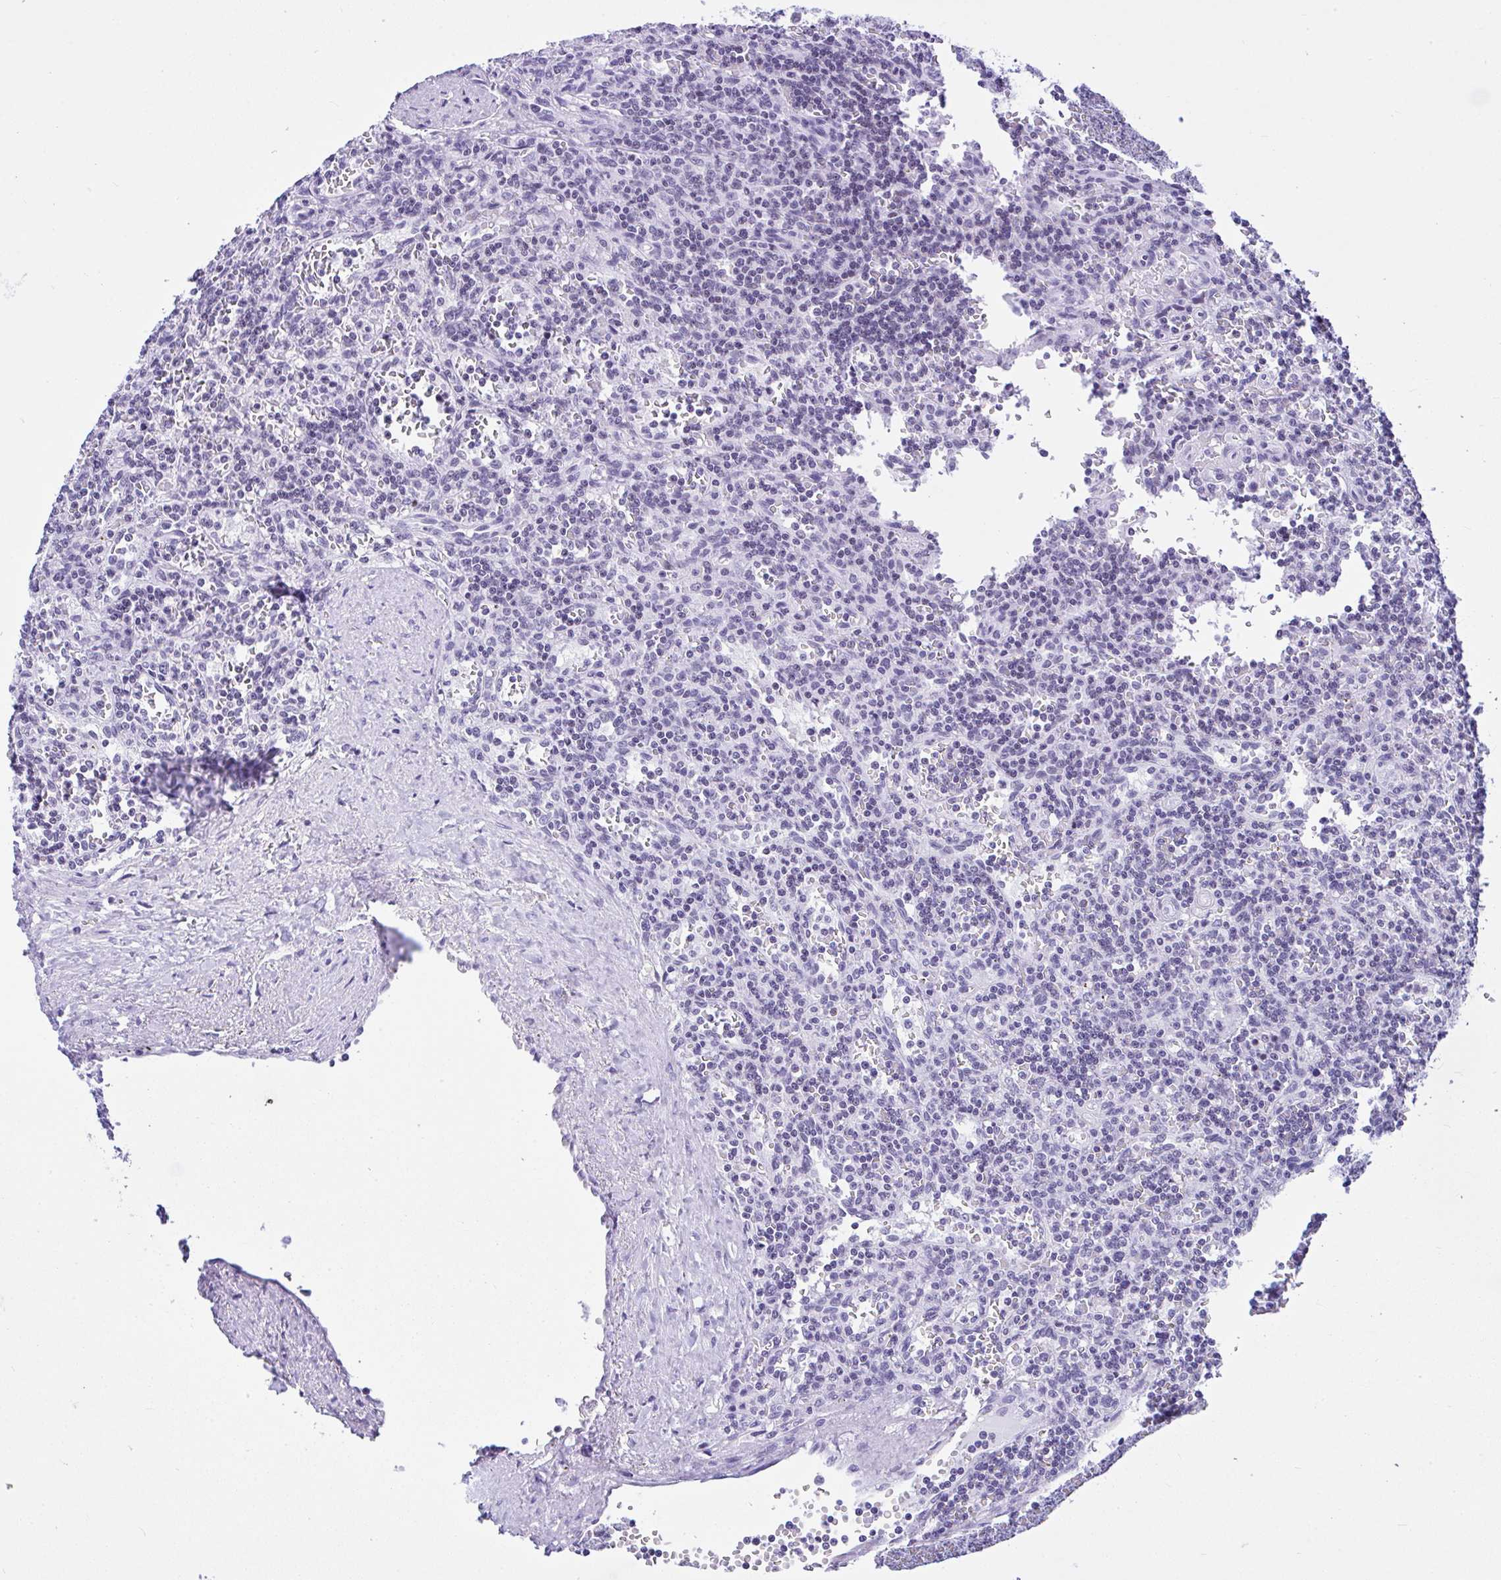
{"staining": {"intensity": "negative", "quantity": "none", "location": "none"}, "tissue": "lymphoma", "cell_type": "Tumor cells", "image_type": "cancer", "snomed": [{"axis": "morphology", "description": "Malignant lymphoma, non-Hodgkin's type, Low grade"}, {"axis": "topography", "description": "Spleen"}], "caption": "Immunohistochemical staining of malignant lymphoma, non-Hodgkin's type (low-grade) demonstrates no significant positivity in tumor cells.", "gene": "KRT27", "patient": {"sex": "male", "age": 73}}